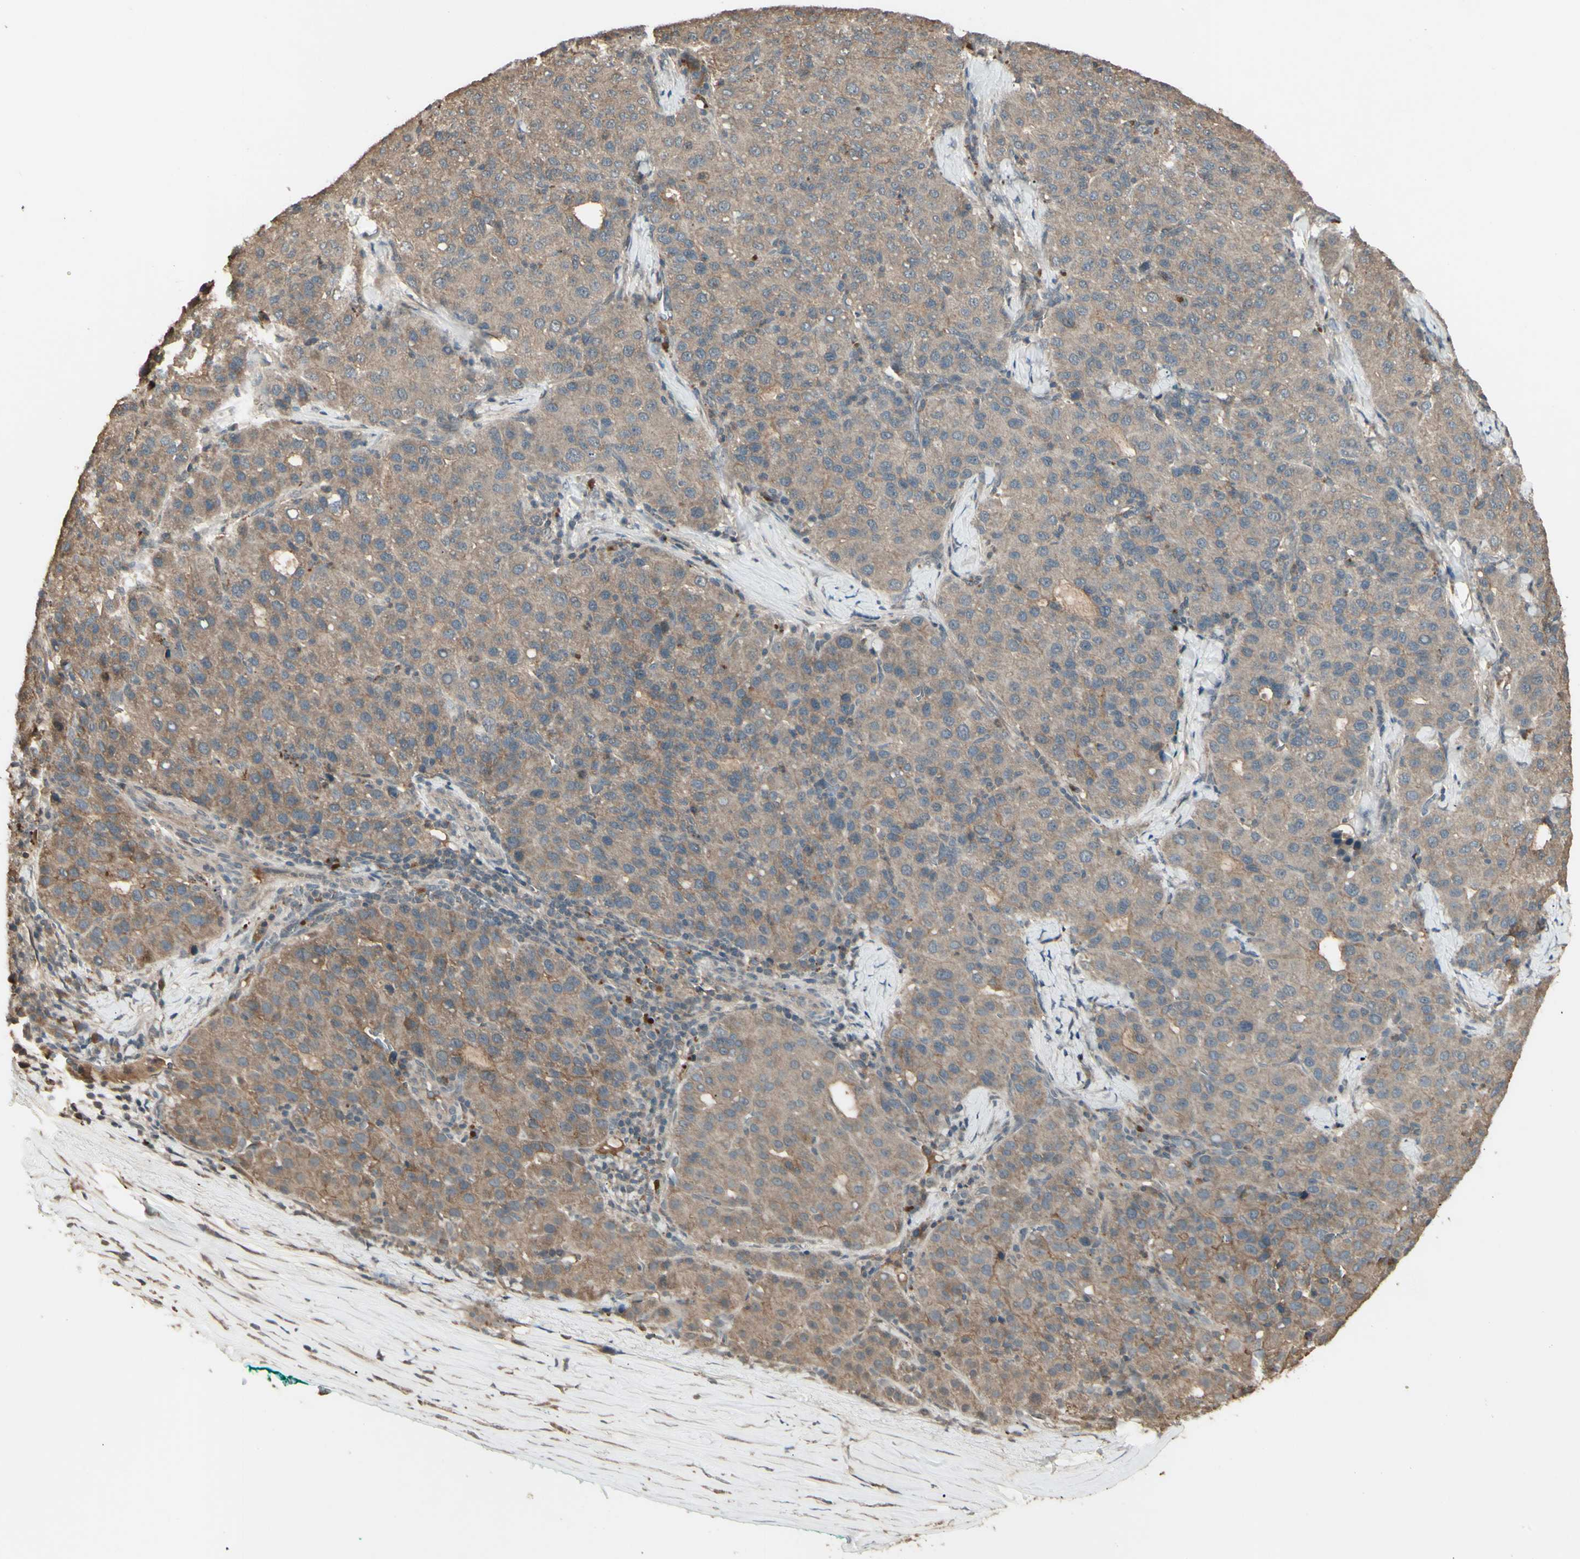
{"staining": {"intensity": "moderate", "quantity": ">75%", "location": "cytoplasmic/membranous"}, "tissue": "liver cancer", "cell_type": "Tumor cells", "image_type": "cancer", "snomed": [{"axis": "morphology", "description": "Carcinoma, Hepatocellular, NOS"}, {"axis": "topography", "description": "Liver"}], "caption": "An immunohistochemistry (IHC) photomicrograph of neoplastic tissue is shown. Protein staining in brown shows moderate cytoplasmic/membranous positivity in liver cancer (hepatocellular carcinoma) within tumor cells. The protein is stained brown, and the nuclei are stained in blue (DAB IHC with brightfield microscopy, high magnification).", "gene": "GNAS", "patient": {"sex": "male", "age": 65}}